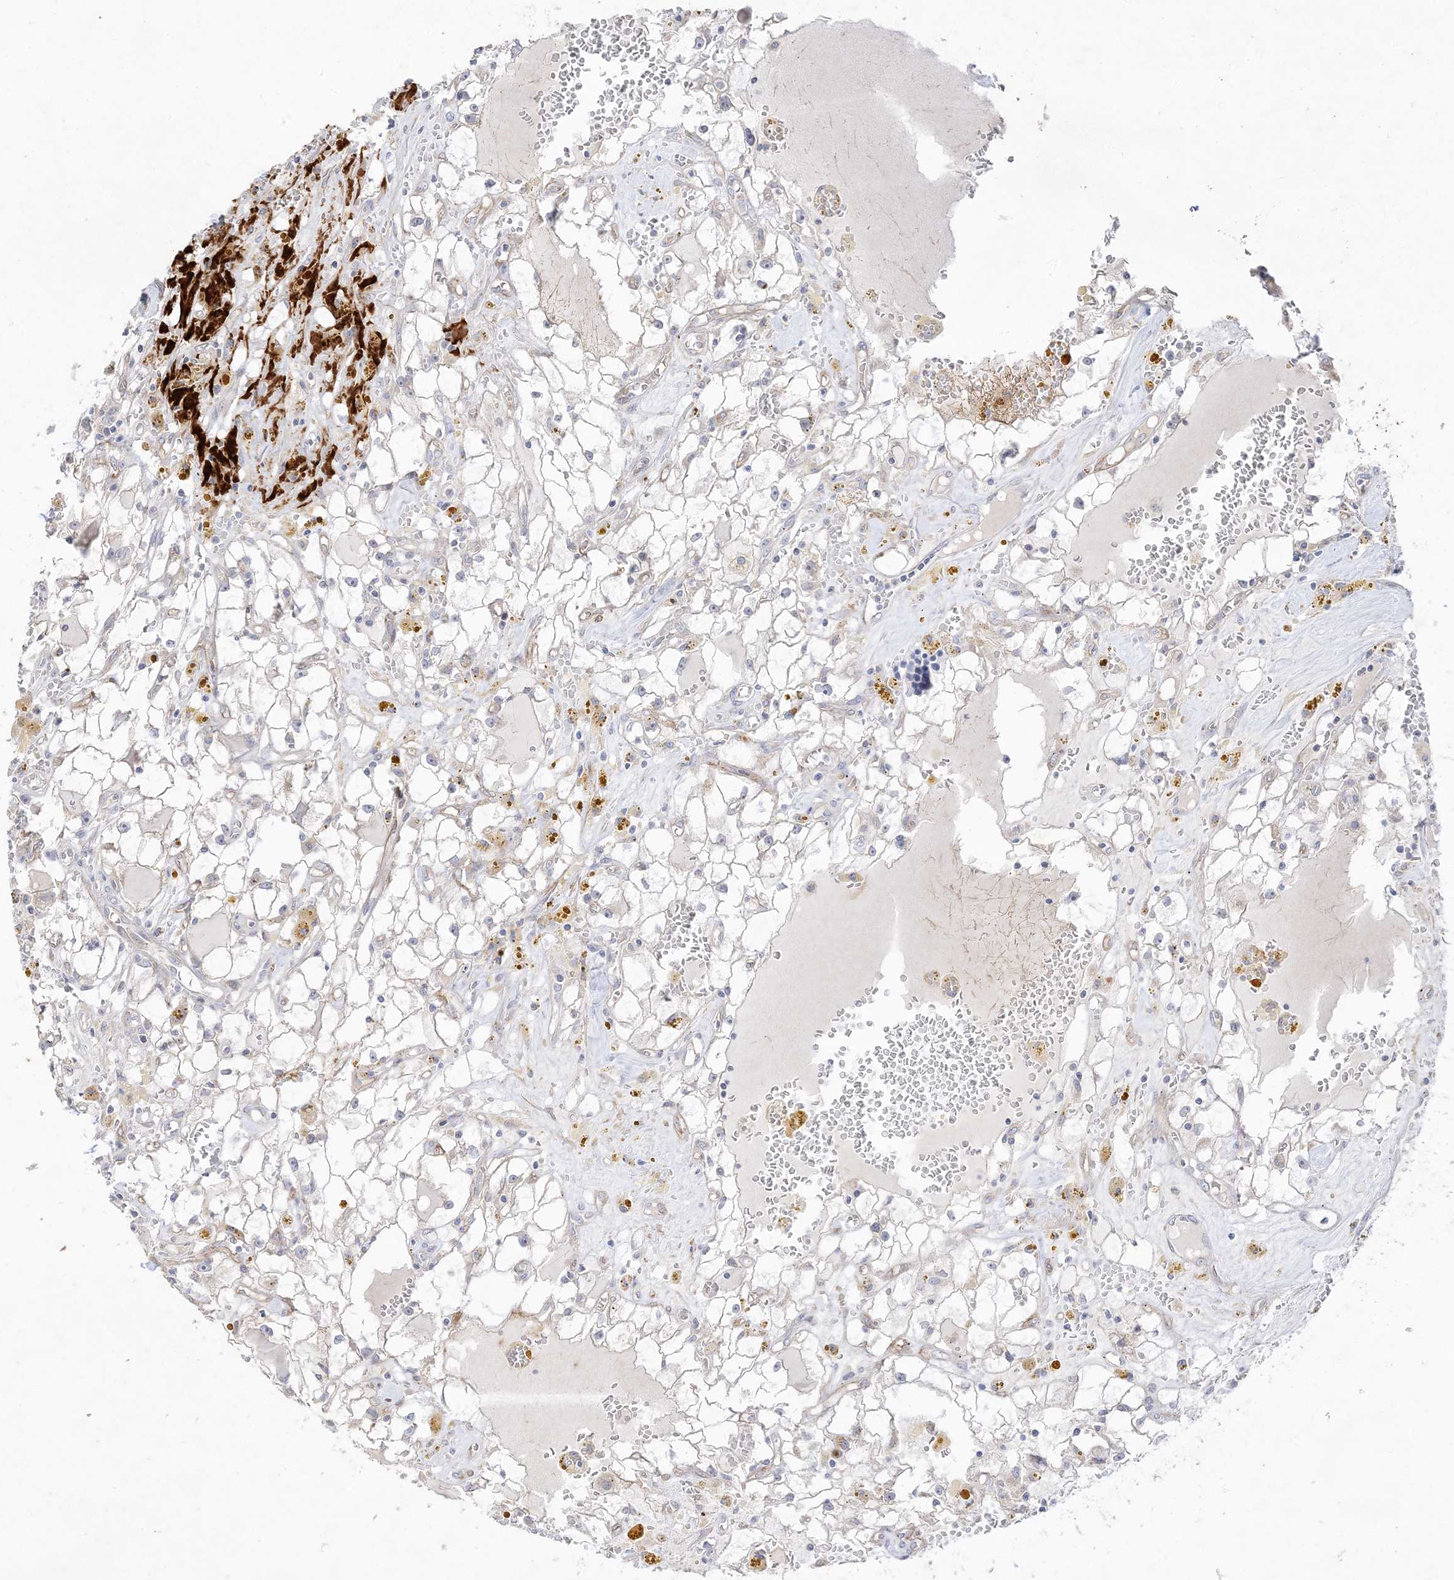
{"staining": {"intensity": "negative", "quantity": "none", "location": "none"}, "tissue": "renal cancer", "cell_type": "Tumor cells", "image_type": "cancer", "snomed": [{"axis": "morphology", "description": "Adenocarcinoma, NOS"}, {"axis": "topography", "description": "Kidney"}], "caption": "This micrograph is of adenocarcinoma (renal) stained with immunohistochemistry to label a protein in brown with the nuclei are counter-stained blue. There is no positivity in tumor cells. (DAB immunohistochemistry (IHC) visualized using brightfield microscopy, high magnification).", "gene": "TRANK1", "patient": {"sex": "male", "age": 56}}